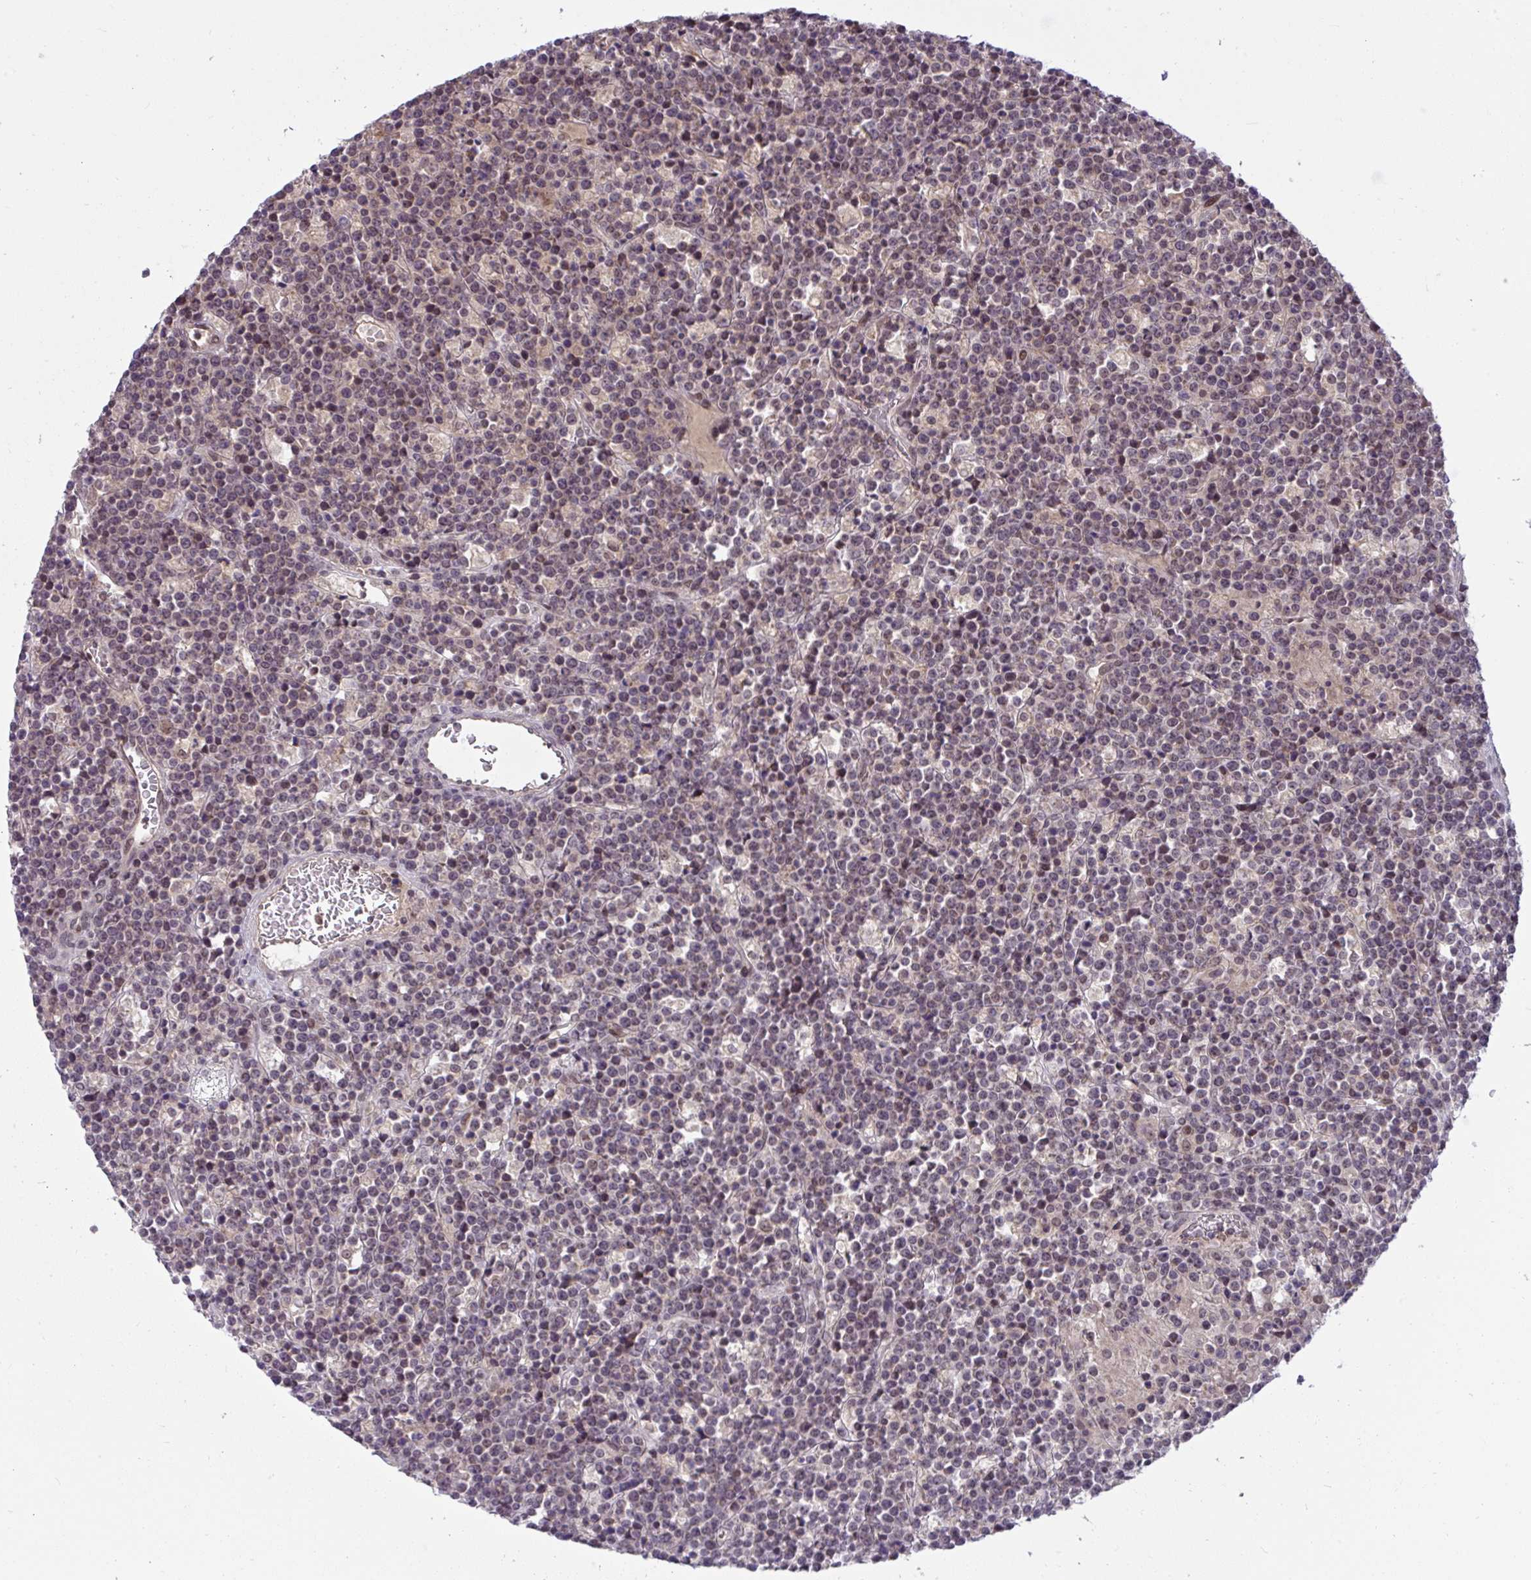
{"staining": {"intensity": "weak", "quantity": "25%-75%", "location": "nuclear"}, "tissue": "lymphoma", "cell_type": "Tumor cells", "image_type": "cancer", "snomed": [{"axis": "morphology", "description": "Malignant lymphoma, non-Hodgkin's type, High grade"}, {"axis": "topography", "description": "Ovary"}], "caption": "IHC of human lymphoma exhibits low levels of weak nuclear staining in about 25%-75% of tumor cells.", "gene": "KLF2", "patient": {"sex": "female", "age": 56}}